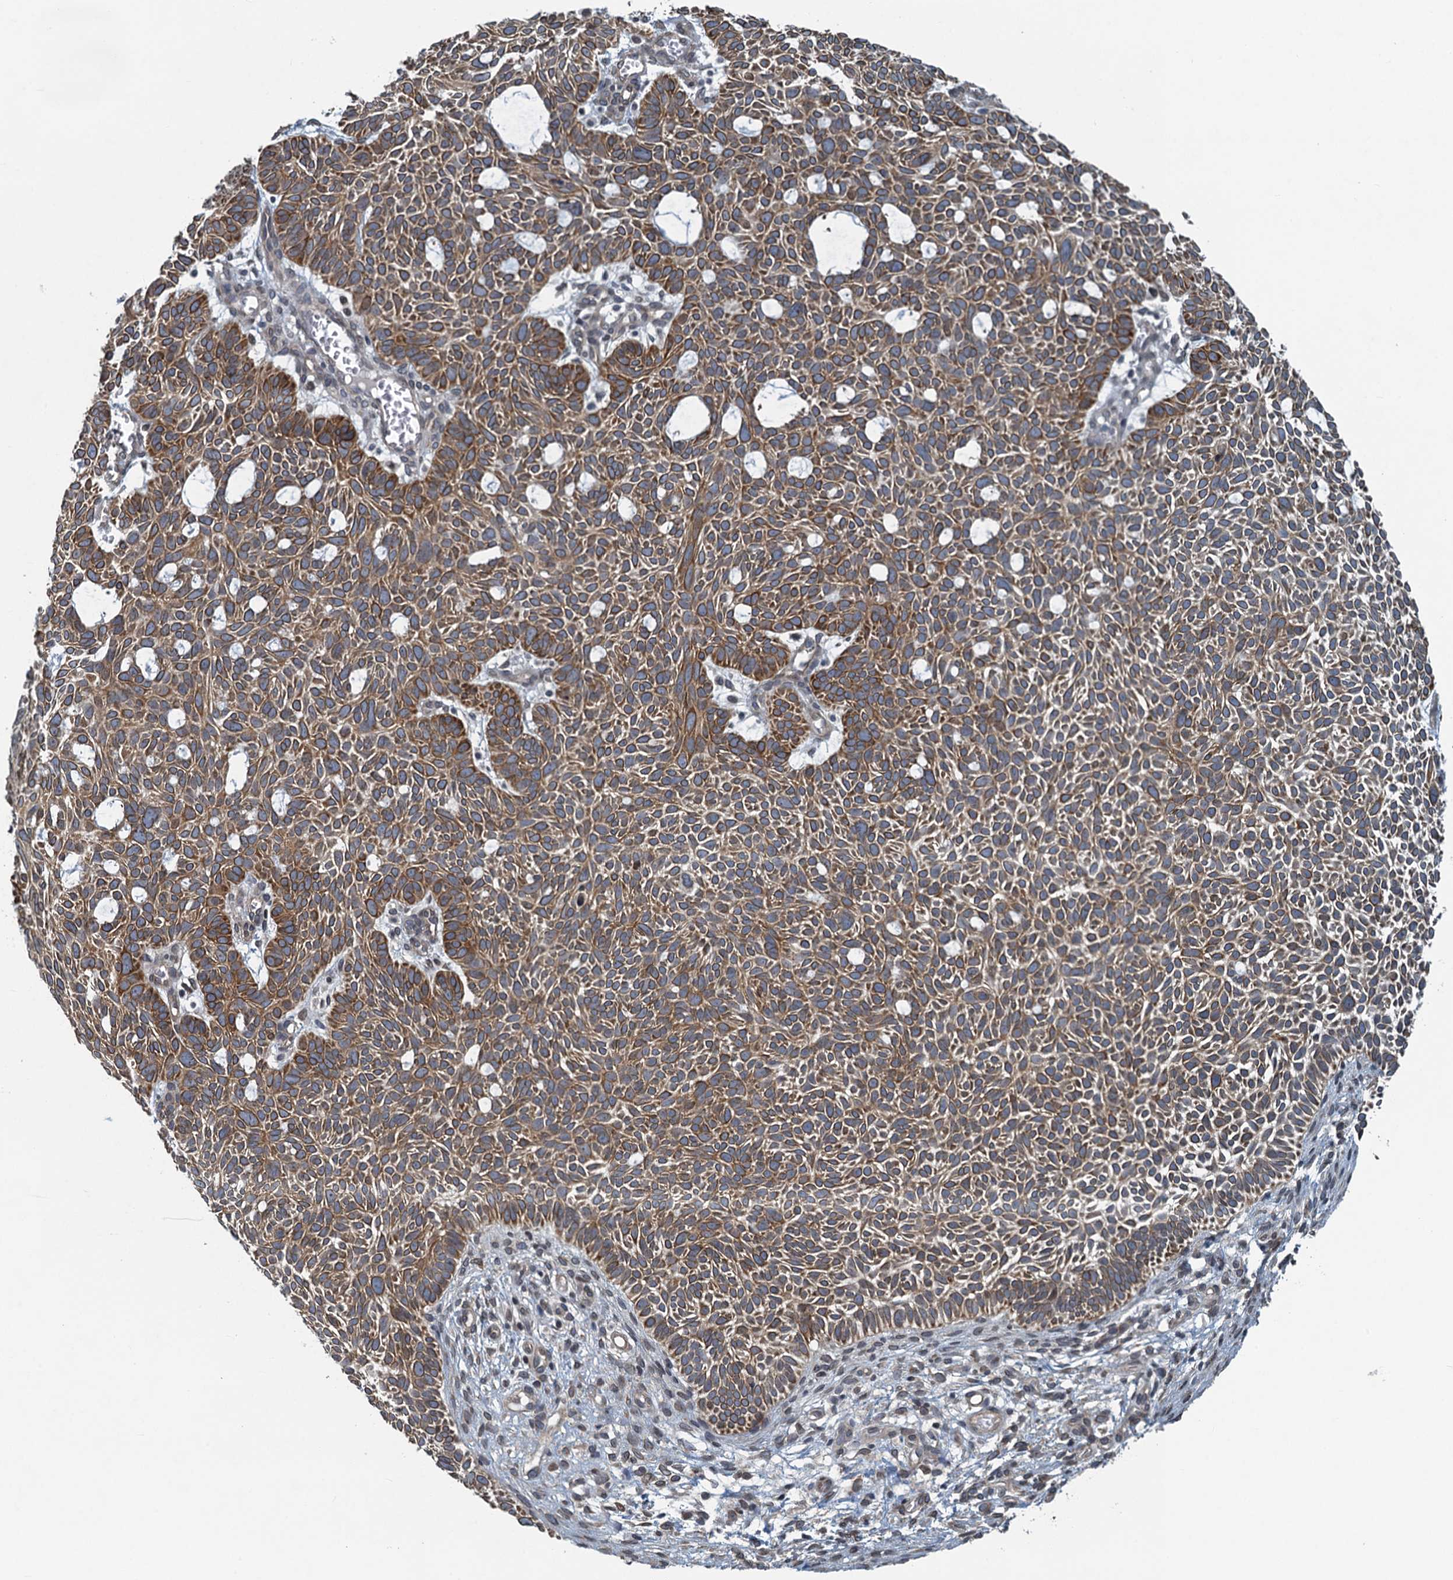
{"staining": {"intensity": "moderate", "quantity": ">75%", "location": "cytoplasmic/membranous"}, "tissue": "skin cancer", "cell_type": "Tumor cells", "image_type": "cancer", "snomed": [{"axis": "morphology", "description": "Basal cell carcinoma"}, {"axis": "topography", "description": "Skin"}], "caption": "Skin basal cell carcinoma stained with a protein marker demonstrates moderate staining in tumor cells.", "gene": "CCDC34", "patient": {"sex": "male", "age": 69}}